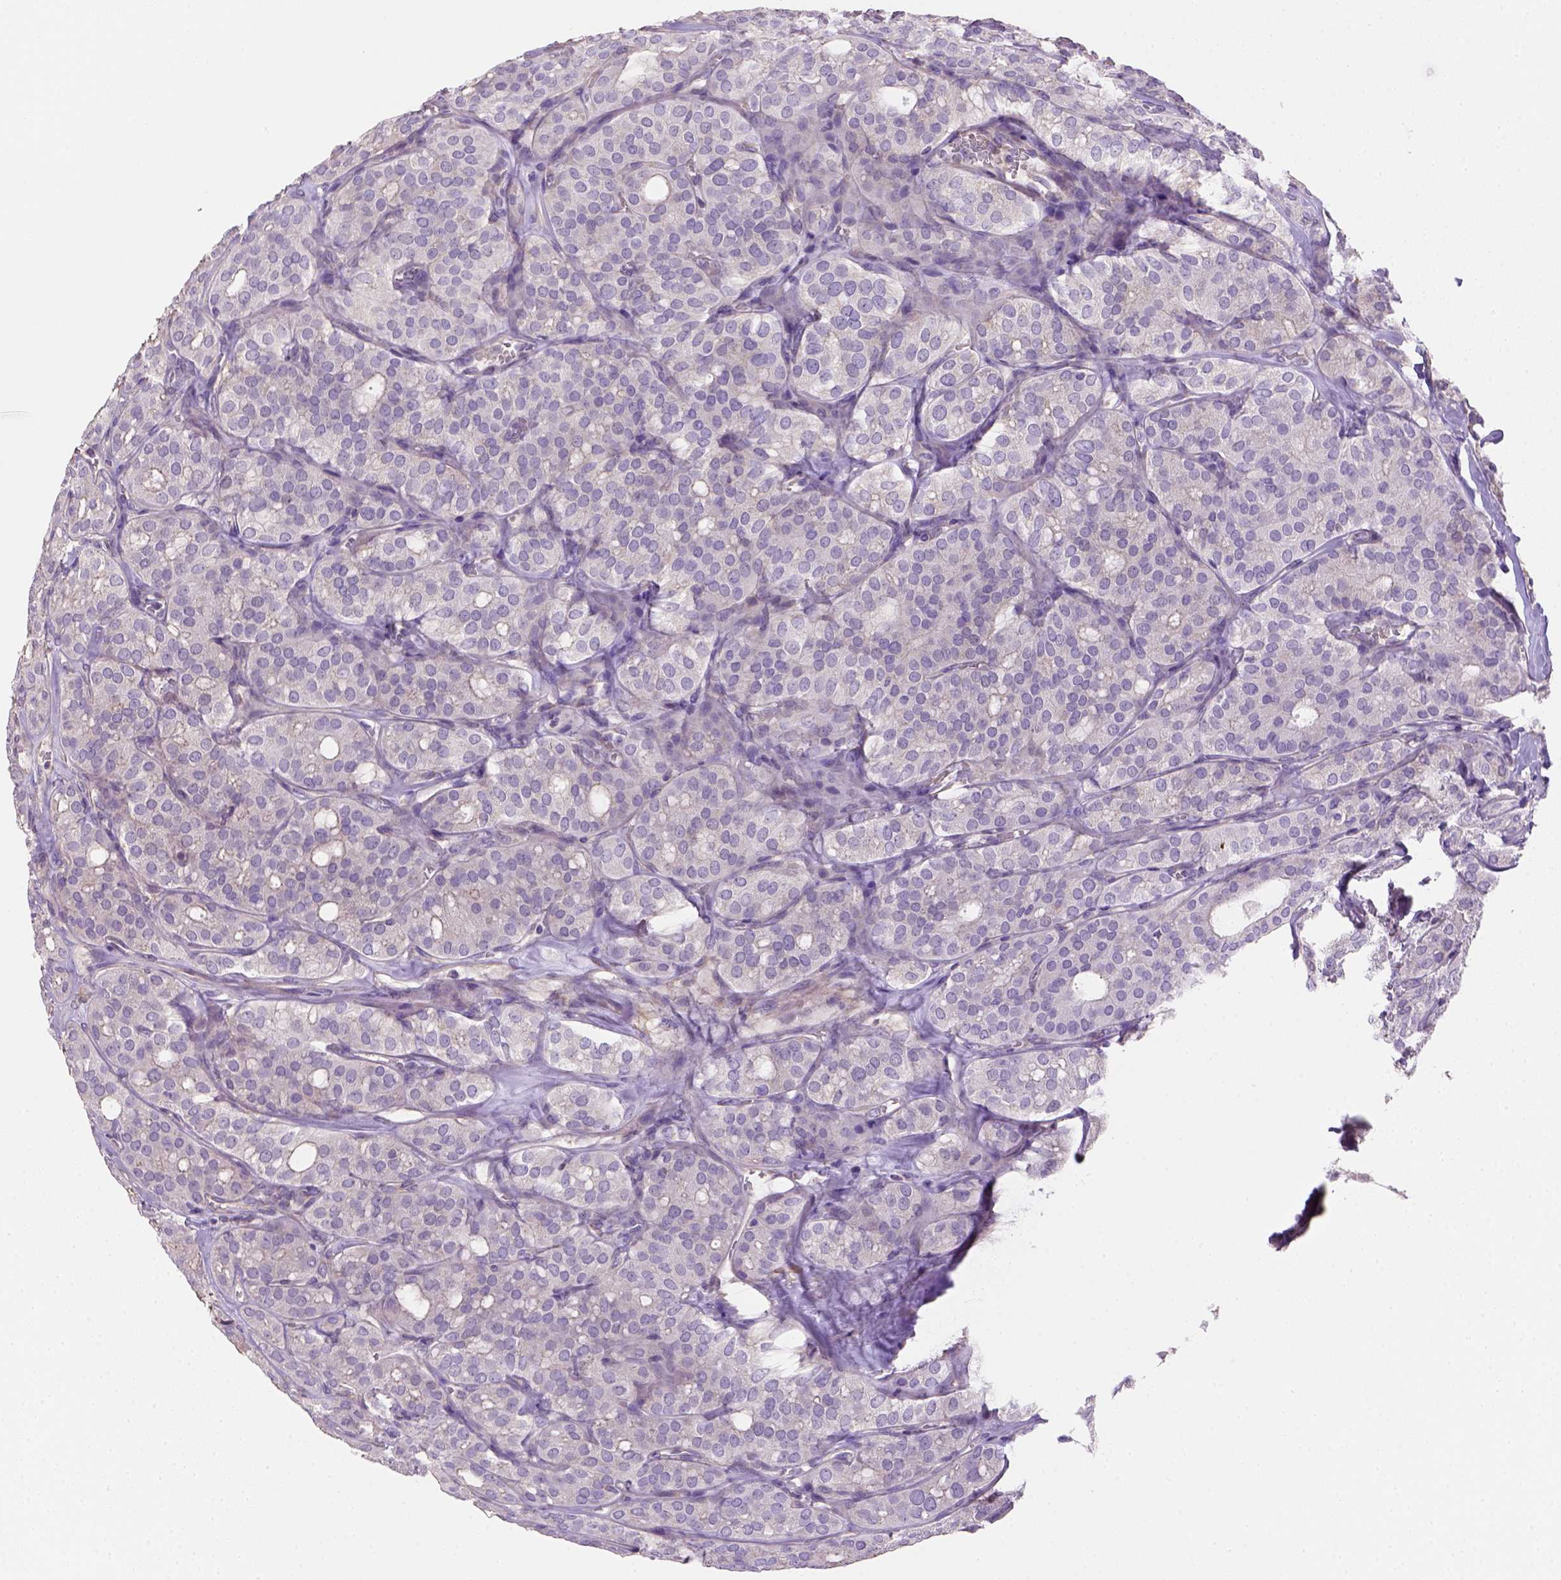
{"staining": {"intensity": "negative", "quantity": "none", "location": "none"}, "tissue": "thyroid cancer", "cell_type": "Tumor cells", "image_type": "cancer", "snomed": [{"axis": "morphology", "description": "Follicular adenoma carcinoma, NOS"}, {"axis": "topography", "description": "Thyroid gland"}], "caption": "Histopathology image shows no protein positivity in tumor cells of follicular adenoma carcinoma (thyroid) tissue.", "gene": "HTRA1", "patient": {"sex": "male", "age": 75}}